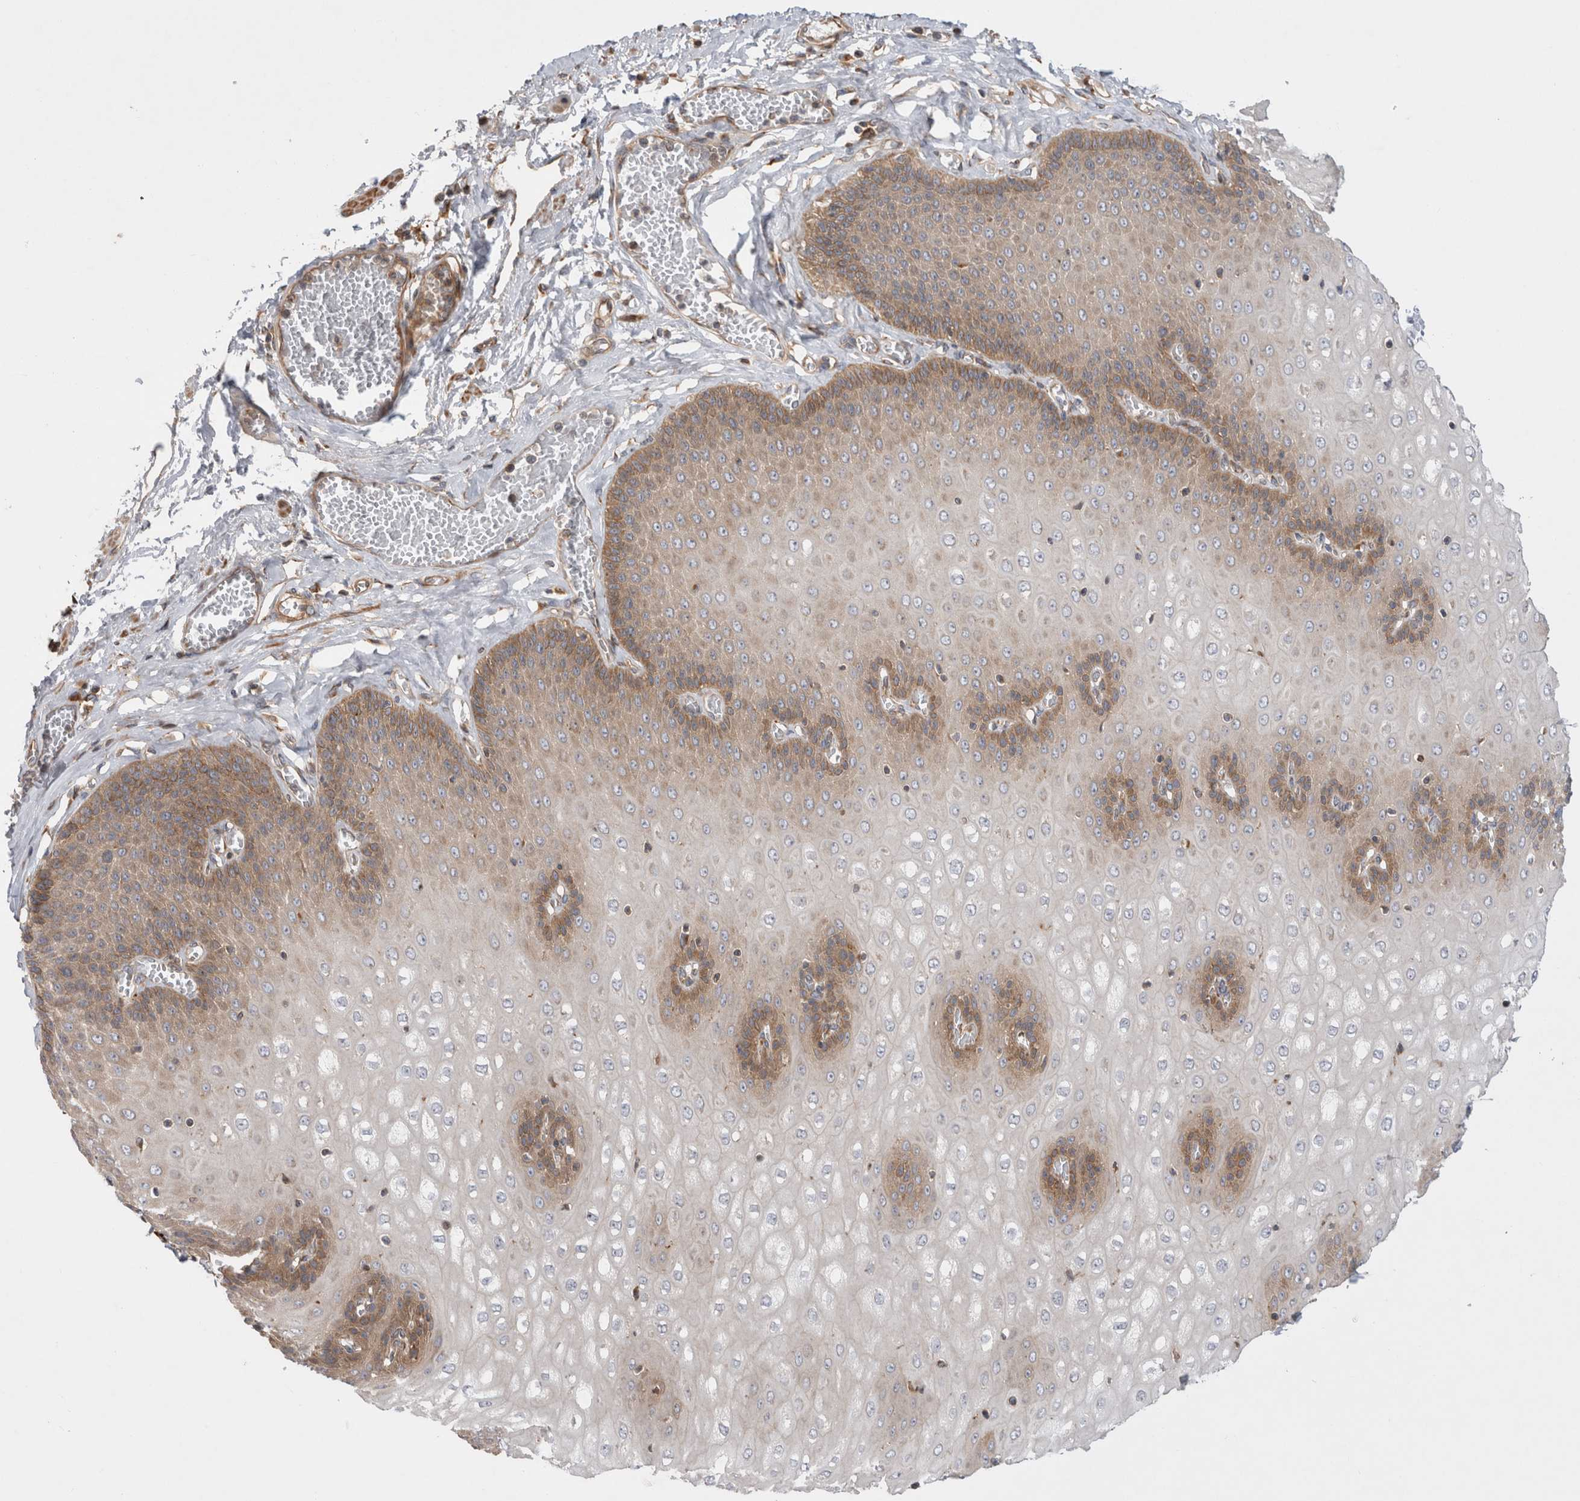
{"staining": {"intensity": "moderate", "quantity": "25%-75%", "location": "cytoplasmic/membranous"}, "tissue": "esophagus", "cell_type": "Squamous epithelial cells", "image_type": "normal", "snomed": [{"axis": "morphology", "description": "Normal tissue, NOS"}, {"axis": "topography", "description": "Esophagus"}], "caption": "Moderate cytoplasmic/membranous staining is seen in about 25%-75% of squamous epithelial cells in normal esophagus.", "gene": "PDCD10", "patient": {"sex": "male", "age": 60}}